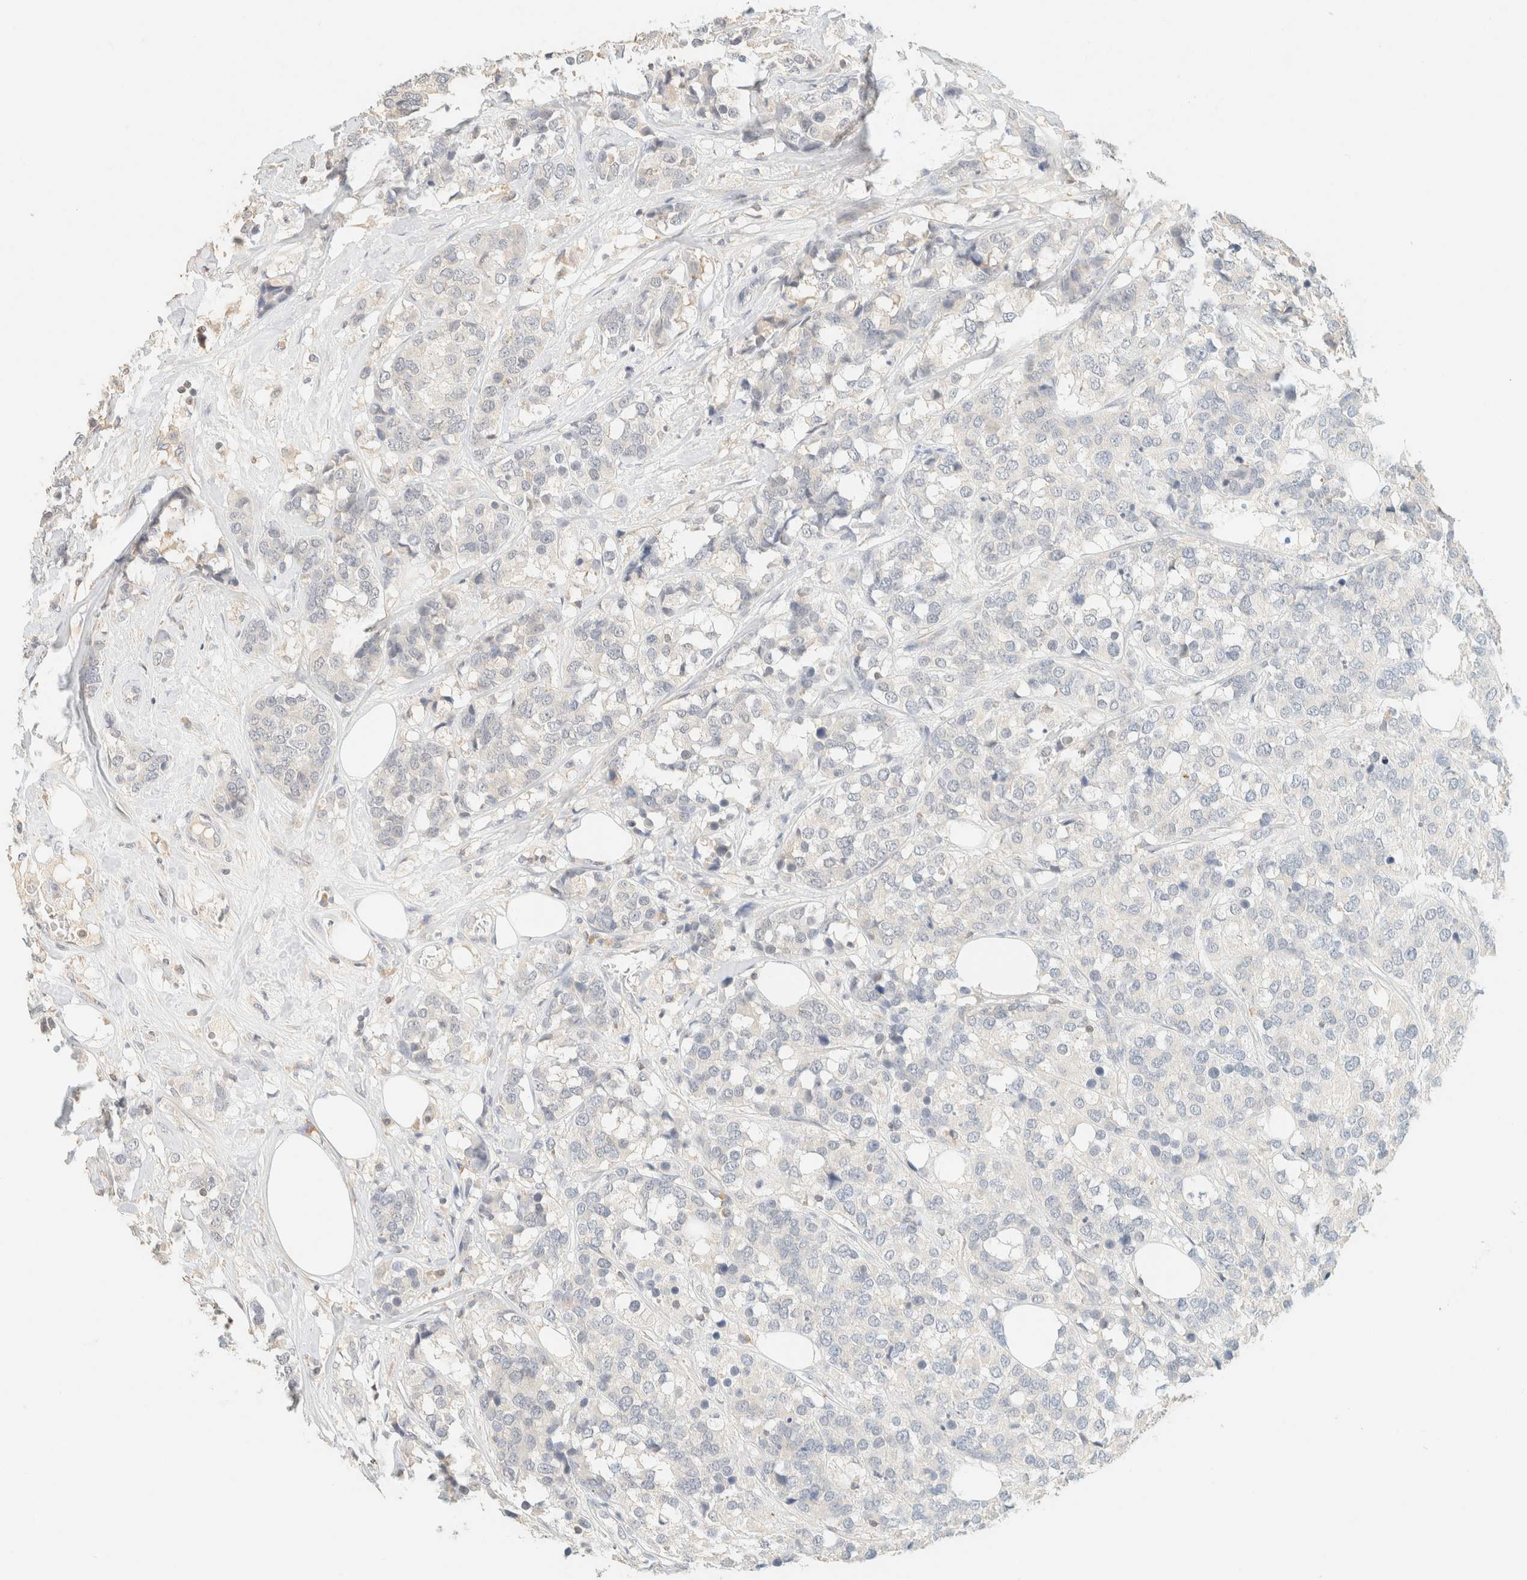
{"staining": {"intensity": "negative", "quantity": "none", "location": "none"}, "tissue": "breast cancer", "cell_type": "Tumor cells", "image_type": "cancer", "snomed": [{"axis": "morphology", "description": "Lobular carcinoma"}, {"axis": "topography", "description": "Breast"}], "caption": "This is an IHC micrograph of human breast cancer (lobular carcinoma). There is no staining in tumor cells.", "gene": "TIMD4", "patient": {"sex": "female", "age": 59}}